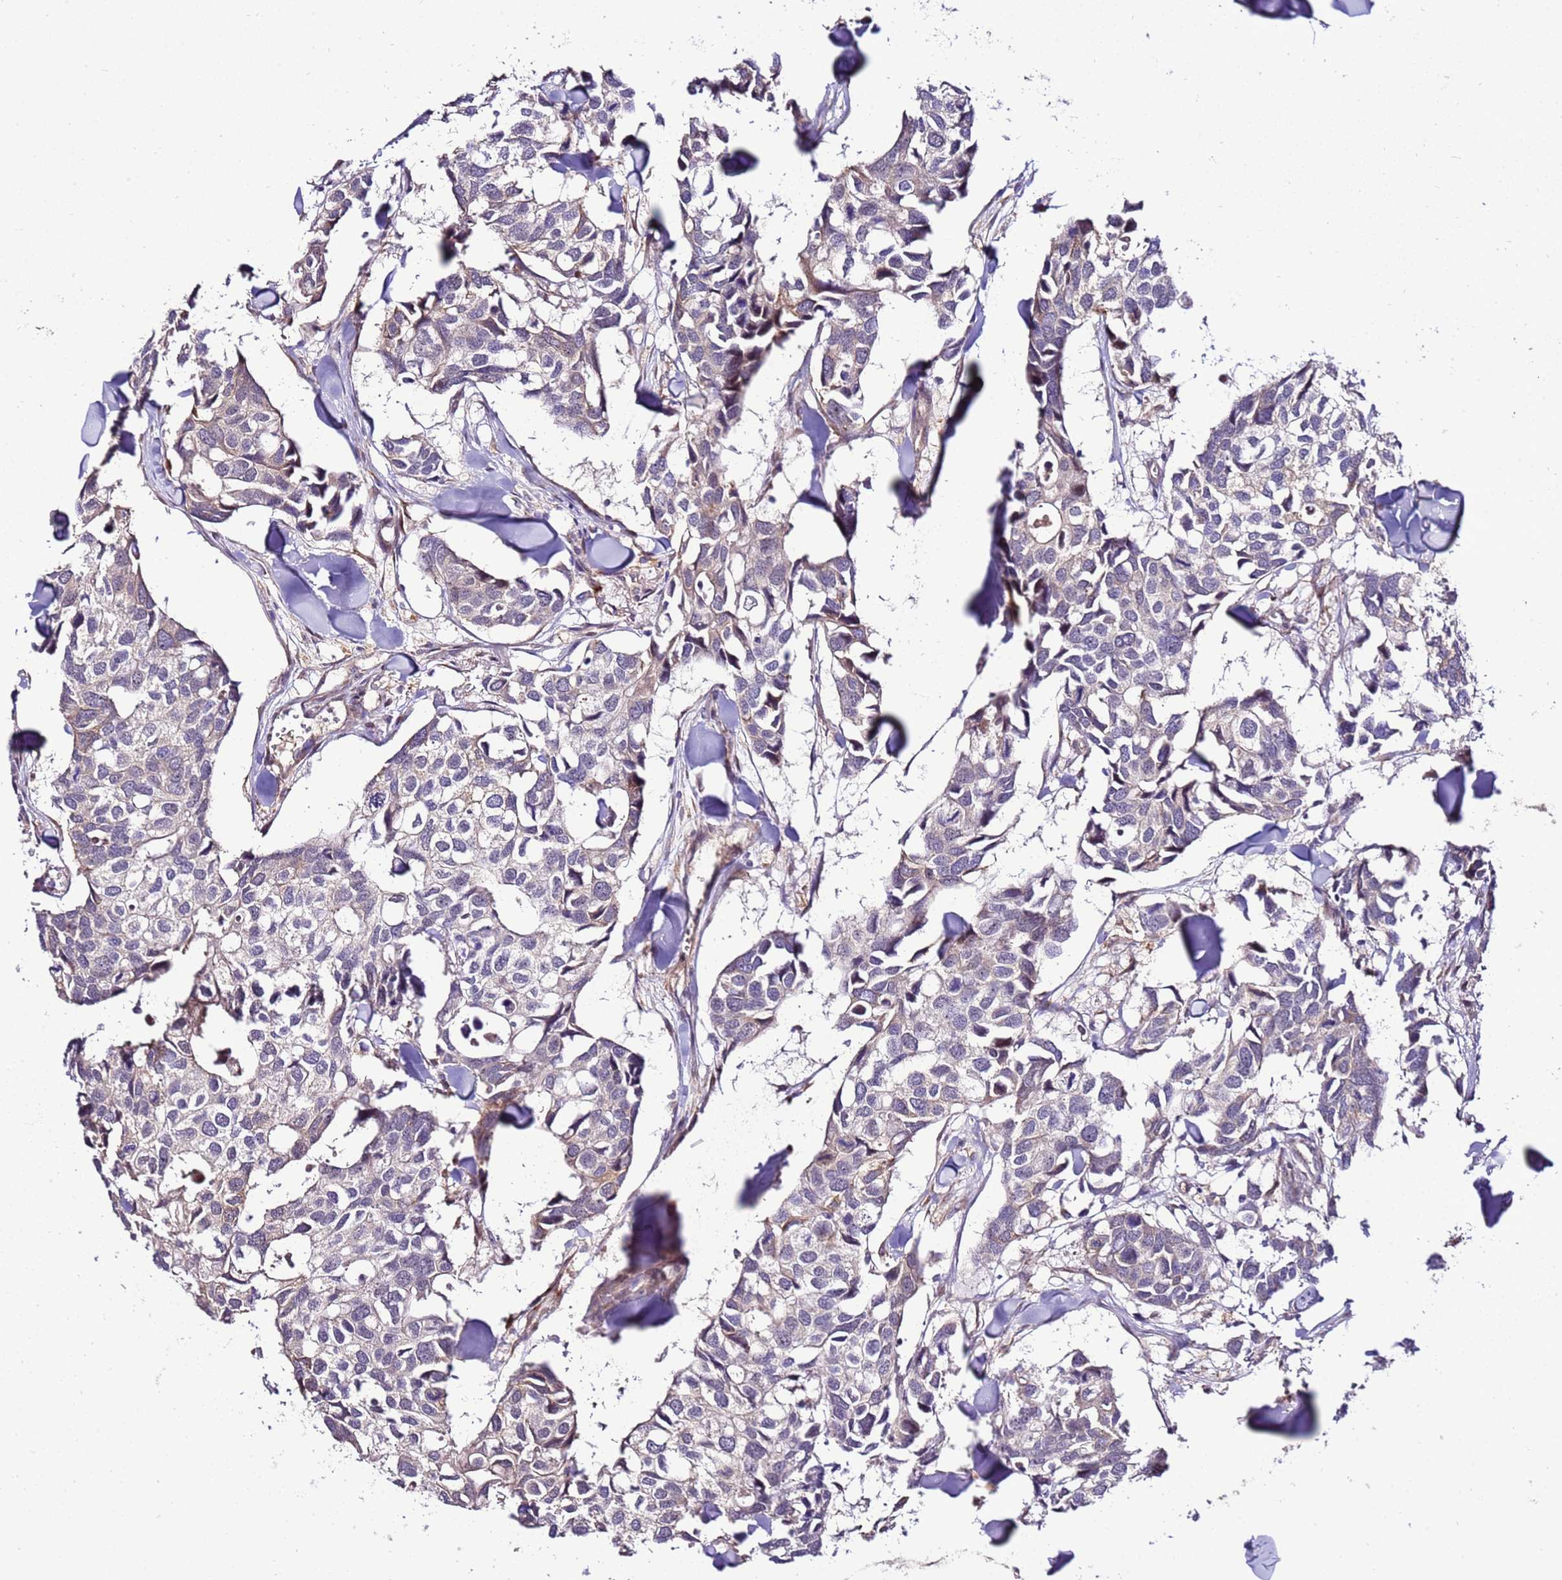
{"staining": {"intensity": "negative", "quantity": "none", "location": "none"}, "tissue": "breast cancer", "cell_type": "Tumor cells", "image_type": "cancer", "snomed": [{"axis": "morphology", "description": "Duct carcinoma"}, {"axis": "topography", "description": "Breast"}], "caption": "IHC image of human breast cancer (infiltrating ductal carcinoma) stained for a protein (brown), which displays no staining in tumor cells. (DAB IHC, high magnification).", "gene": "SCARA3", "patient": {"sex": "female", "age": 83}}